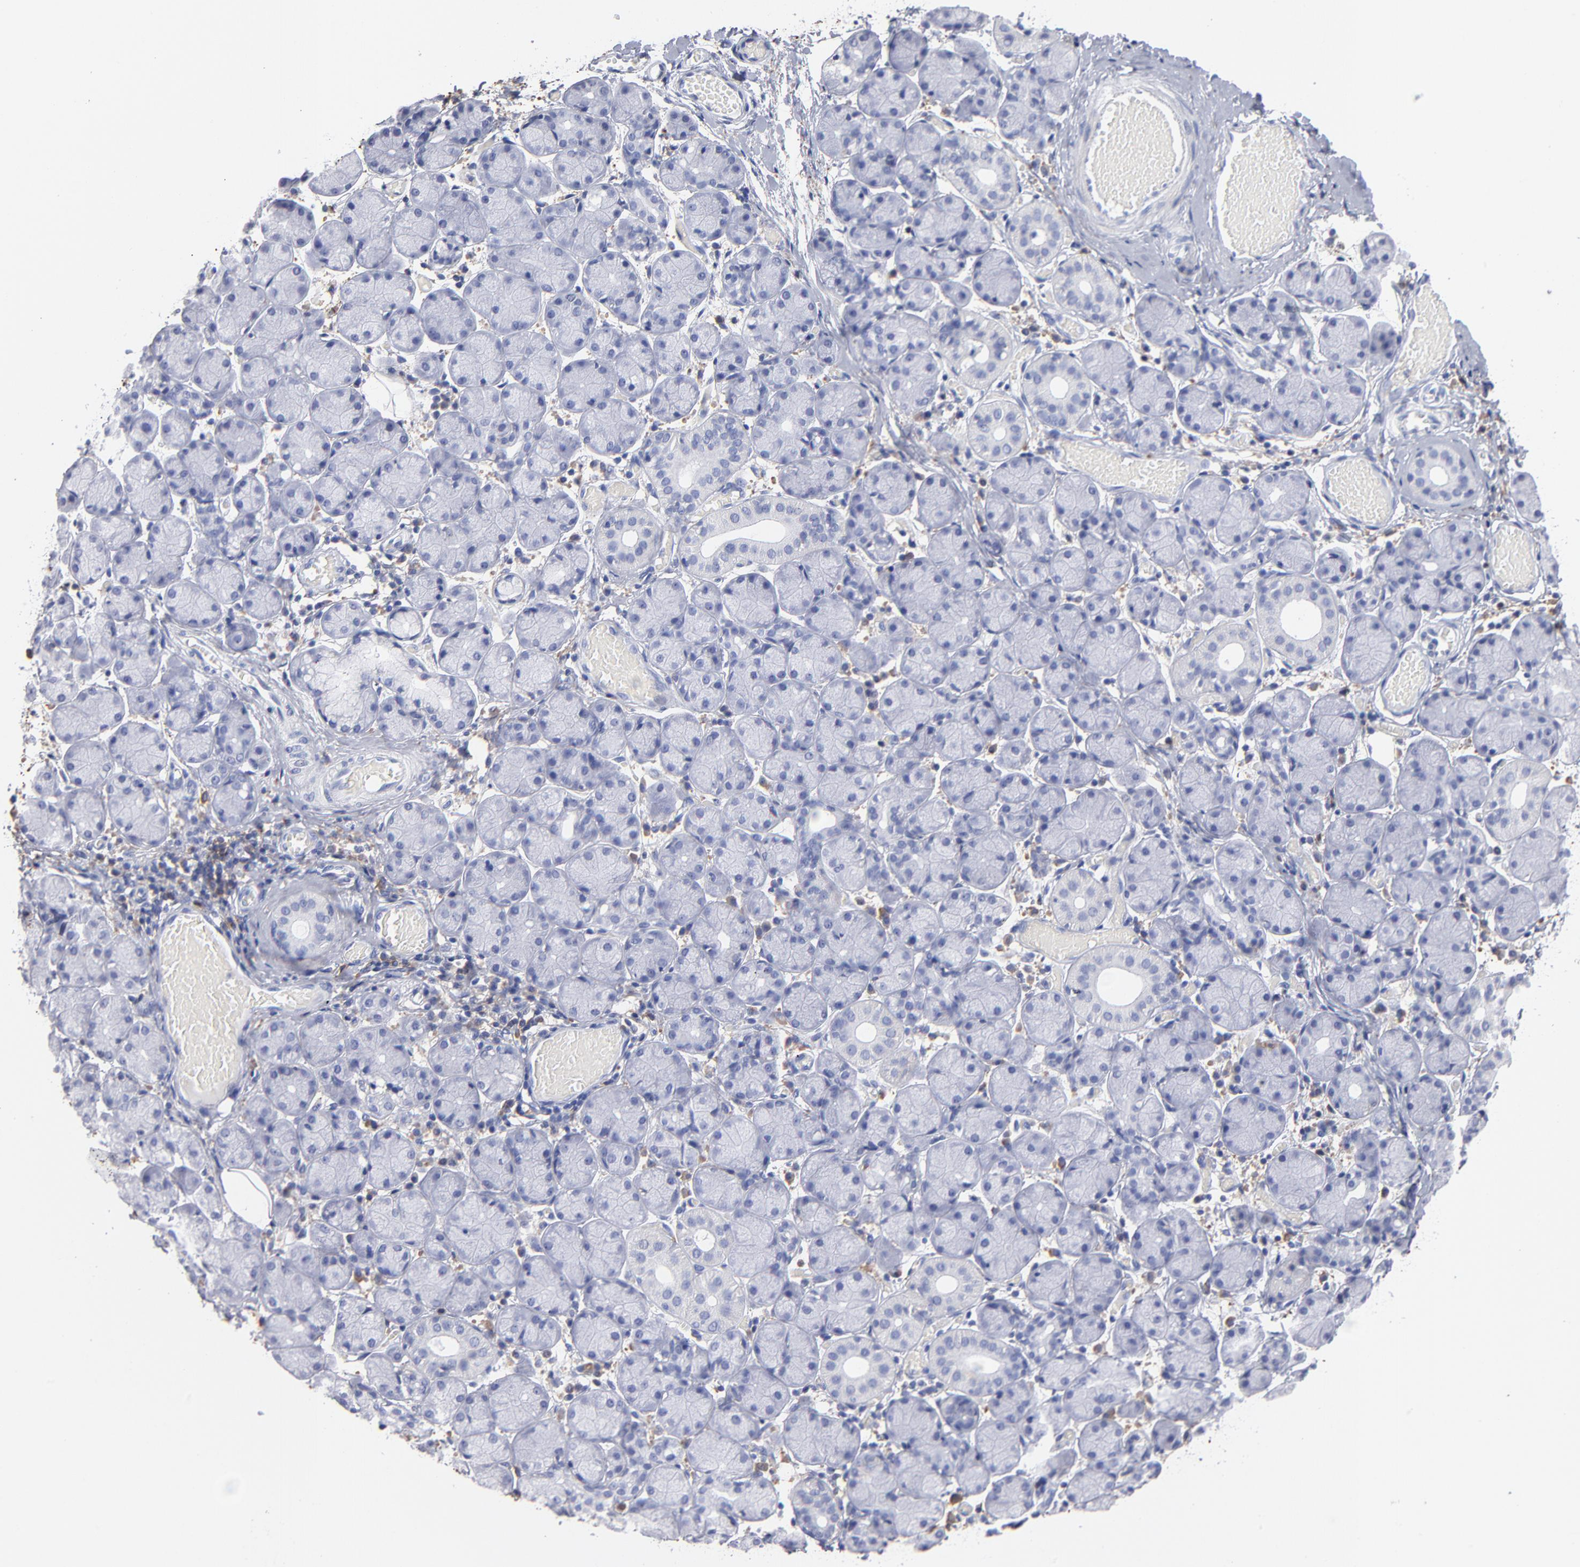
{"staining": {"intensity": "negative", "quantity": "none", "location": "none"}, "tissue": "salivary gland", "cell_type": "Glandular cells", "image_type": "normal", "snomed": [{"axis": "morphology", "description": "Normal tissue, NOS"}, {"axis": "topography", "description": "Salivary gland"}], "caption": "DAB (3,3'-diaminobenzidine) immunohistochemical staining of unremarkable salivary gland exhibits no significant positivity in glandular cells.", "gene": "LAT2", "patient": {"sex": "female", "age": 24}}